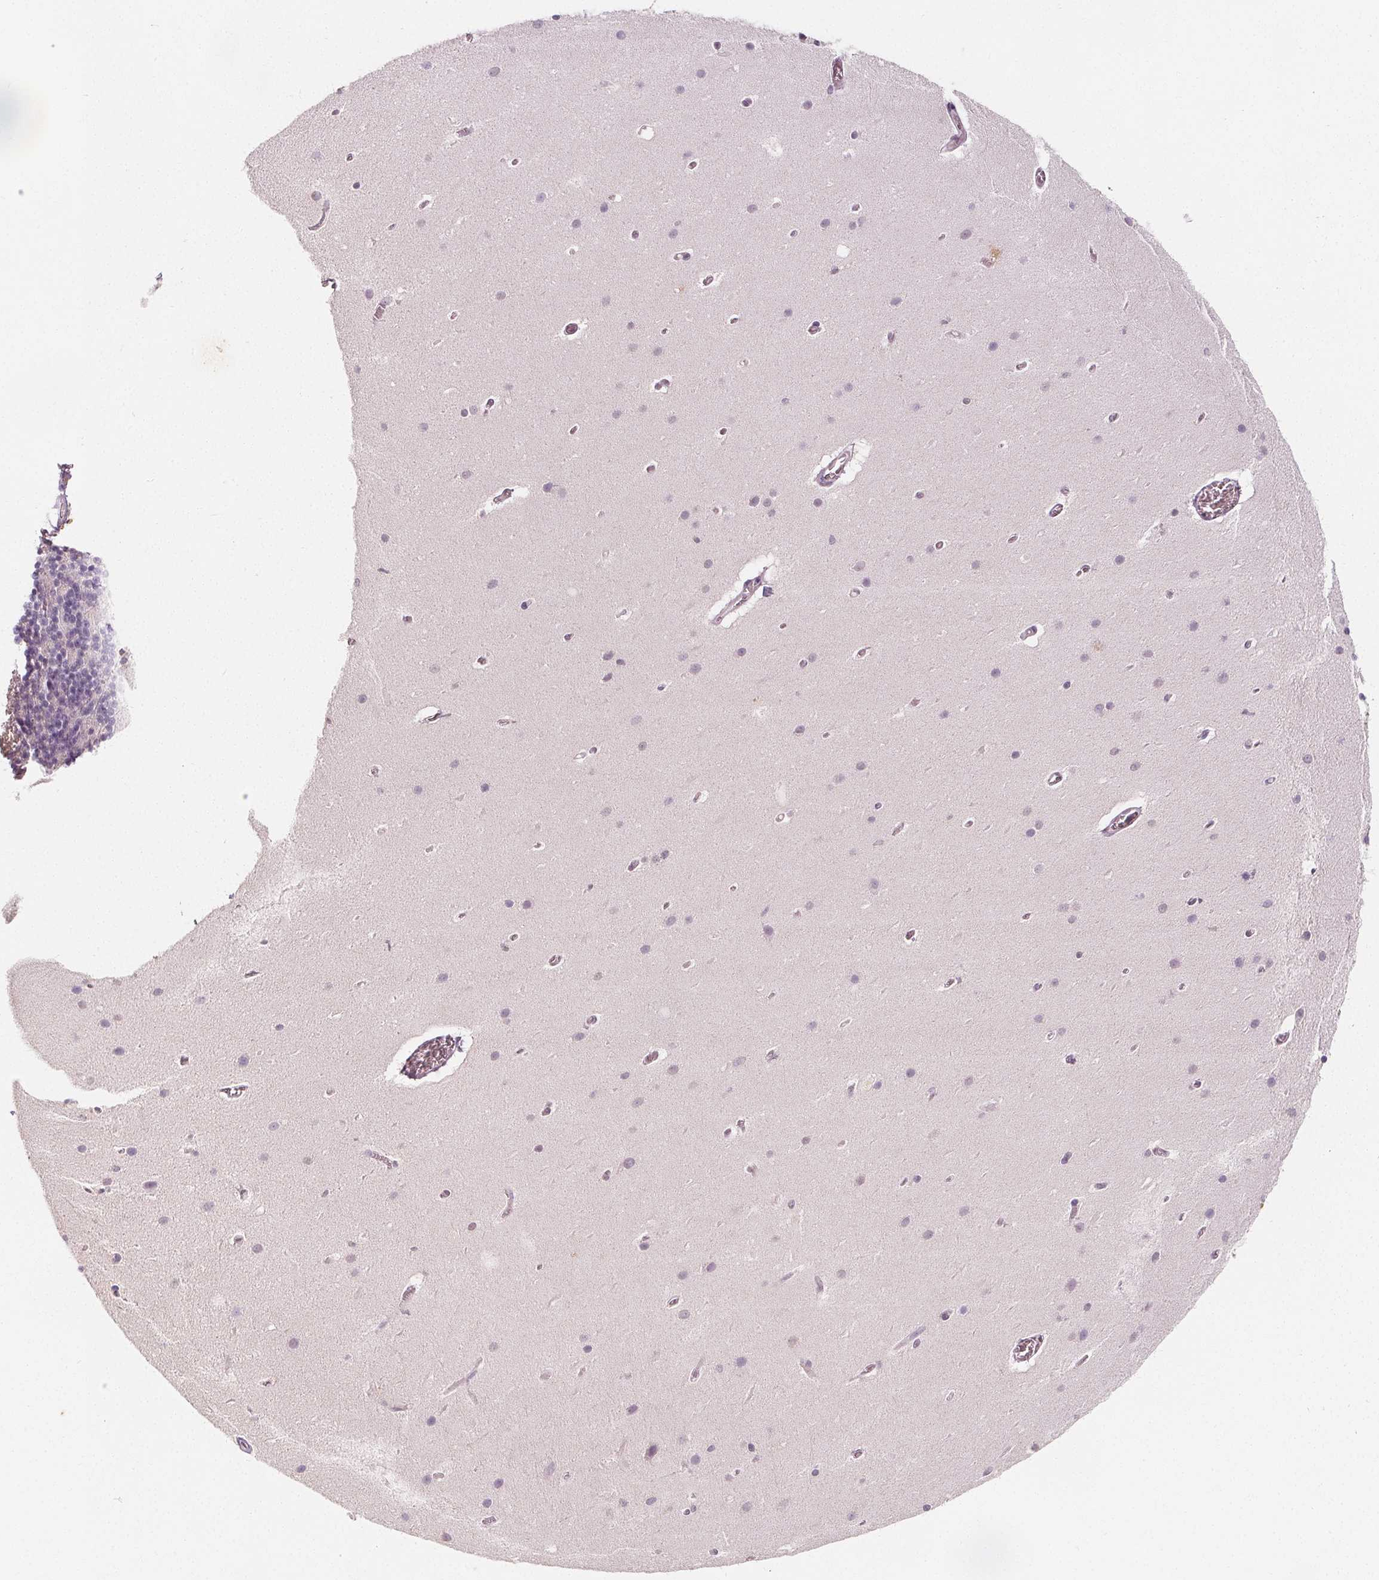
{"staining": {"intensity": "negative", "quantity": "none", "location": "none"}, "tissue": "cerebellum", "cell_type": "Cells in granular layer", "image_type": "normal", "snomed": [{"axis": "morphology", "description": "Normal tissue, NOS"}, {"axis": "topography", "description": "Cerebellum"}], "caption": "DAB immunohistochemical staining of unremarkable human cerebellum demonstrates no significant positivity in cells in granular layer.", "gene": "DBX2", "patient": {"sex": "male", "age": 70}}